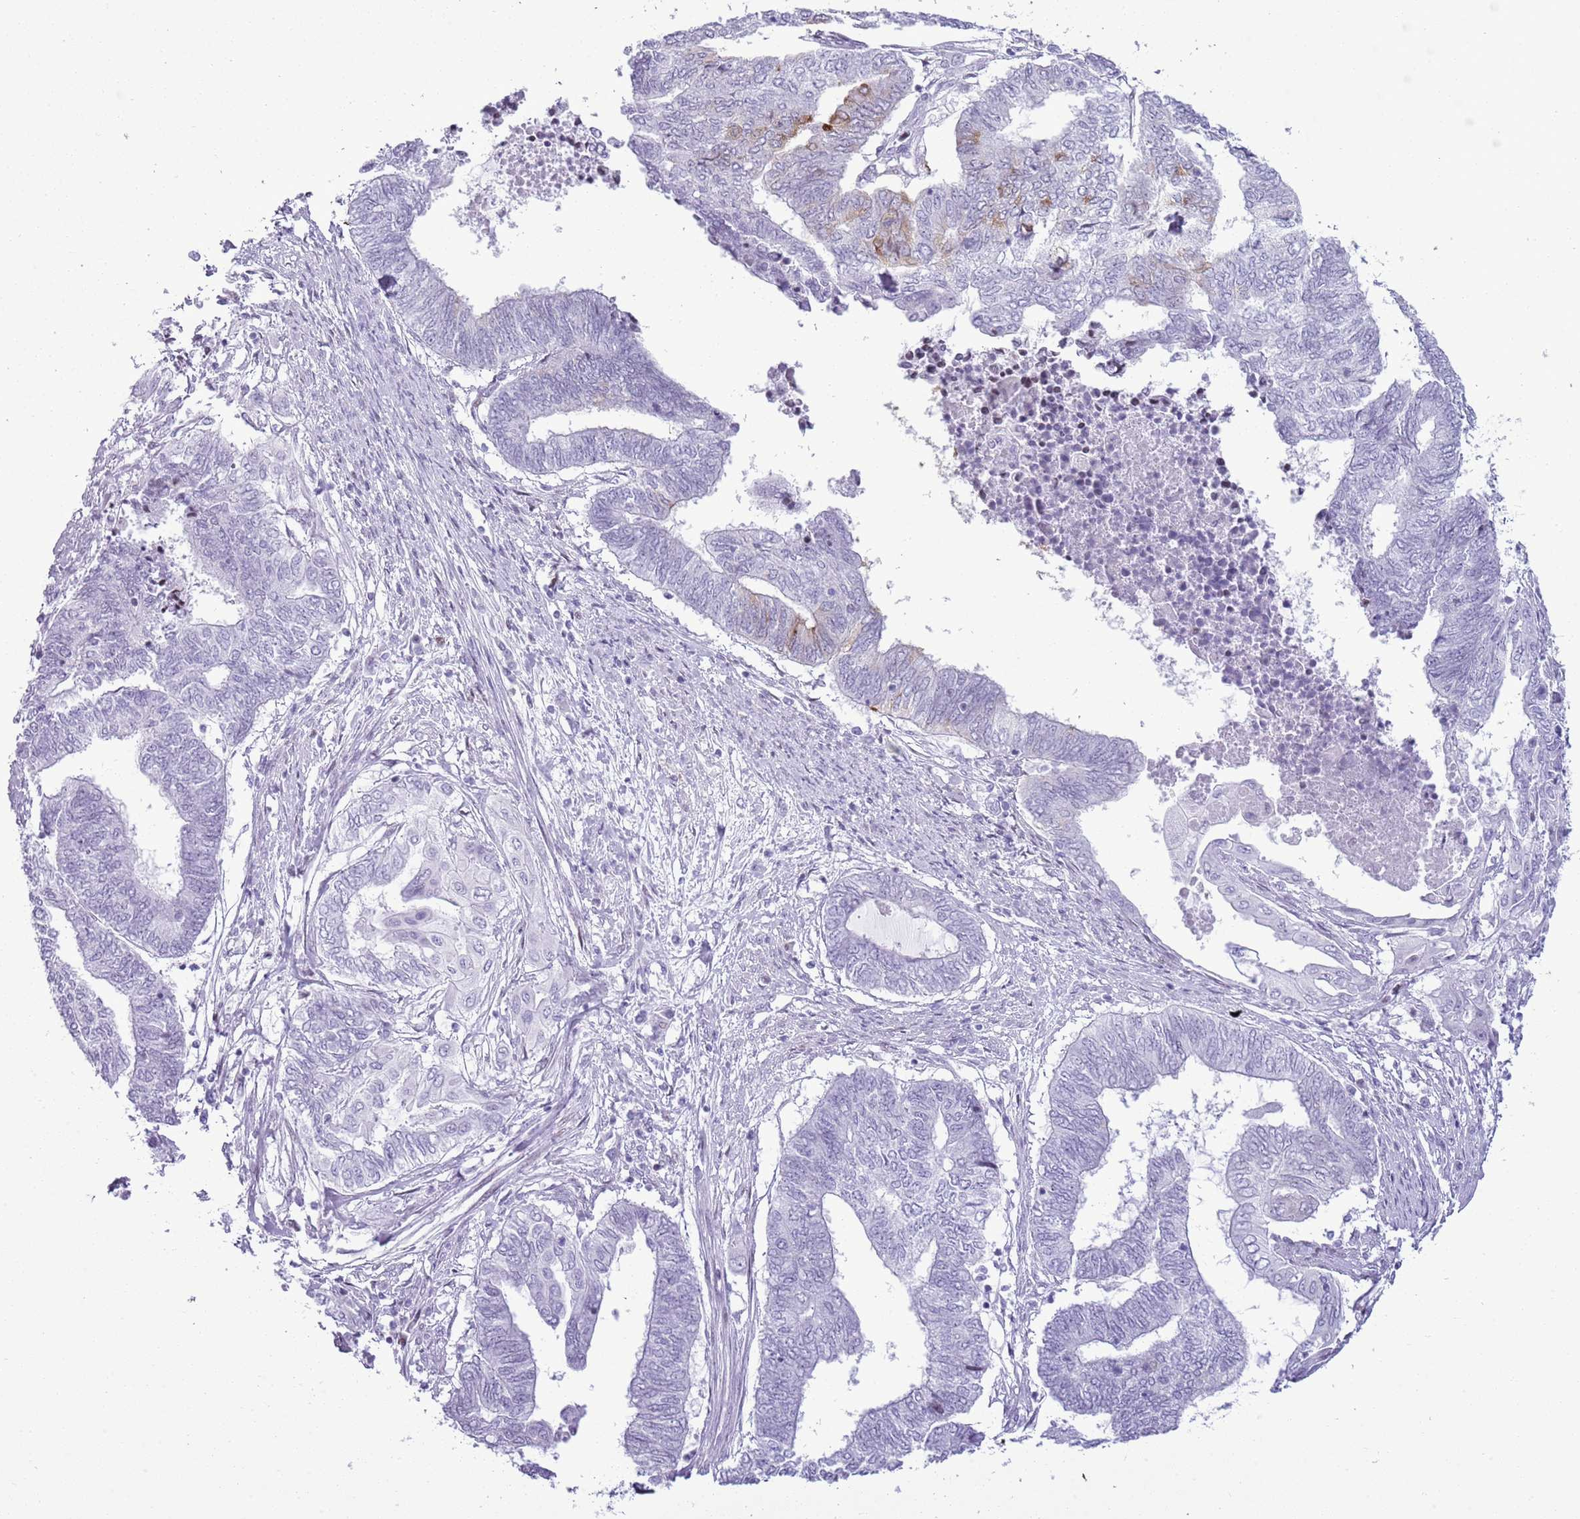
{"staining": {"intensity": "negative", "quantity": "none", "location": "none"}, "tissue": "endometrial cancer", "cell_type": "Tumor cells", "image_type": "cancer", "snomed": [{"axis": "morphology", "description": "Adenocarcinoma, NOS"}, {"axis": "topography", "description": "Uterus"}, {"axis": "topography", "description": "Endometrium"}], "caption": "This is an immunohistochemistry image of human endometrial cancer (adenocarcinoma). There is no staining in tumor cells.", "gene": "ASIP", "patient": {"sex": "female", "age": 70}}